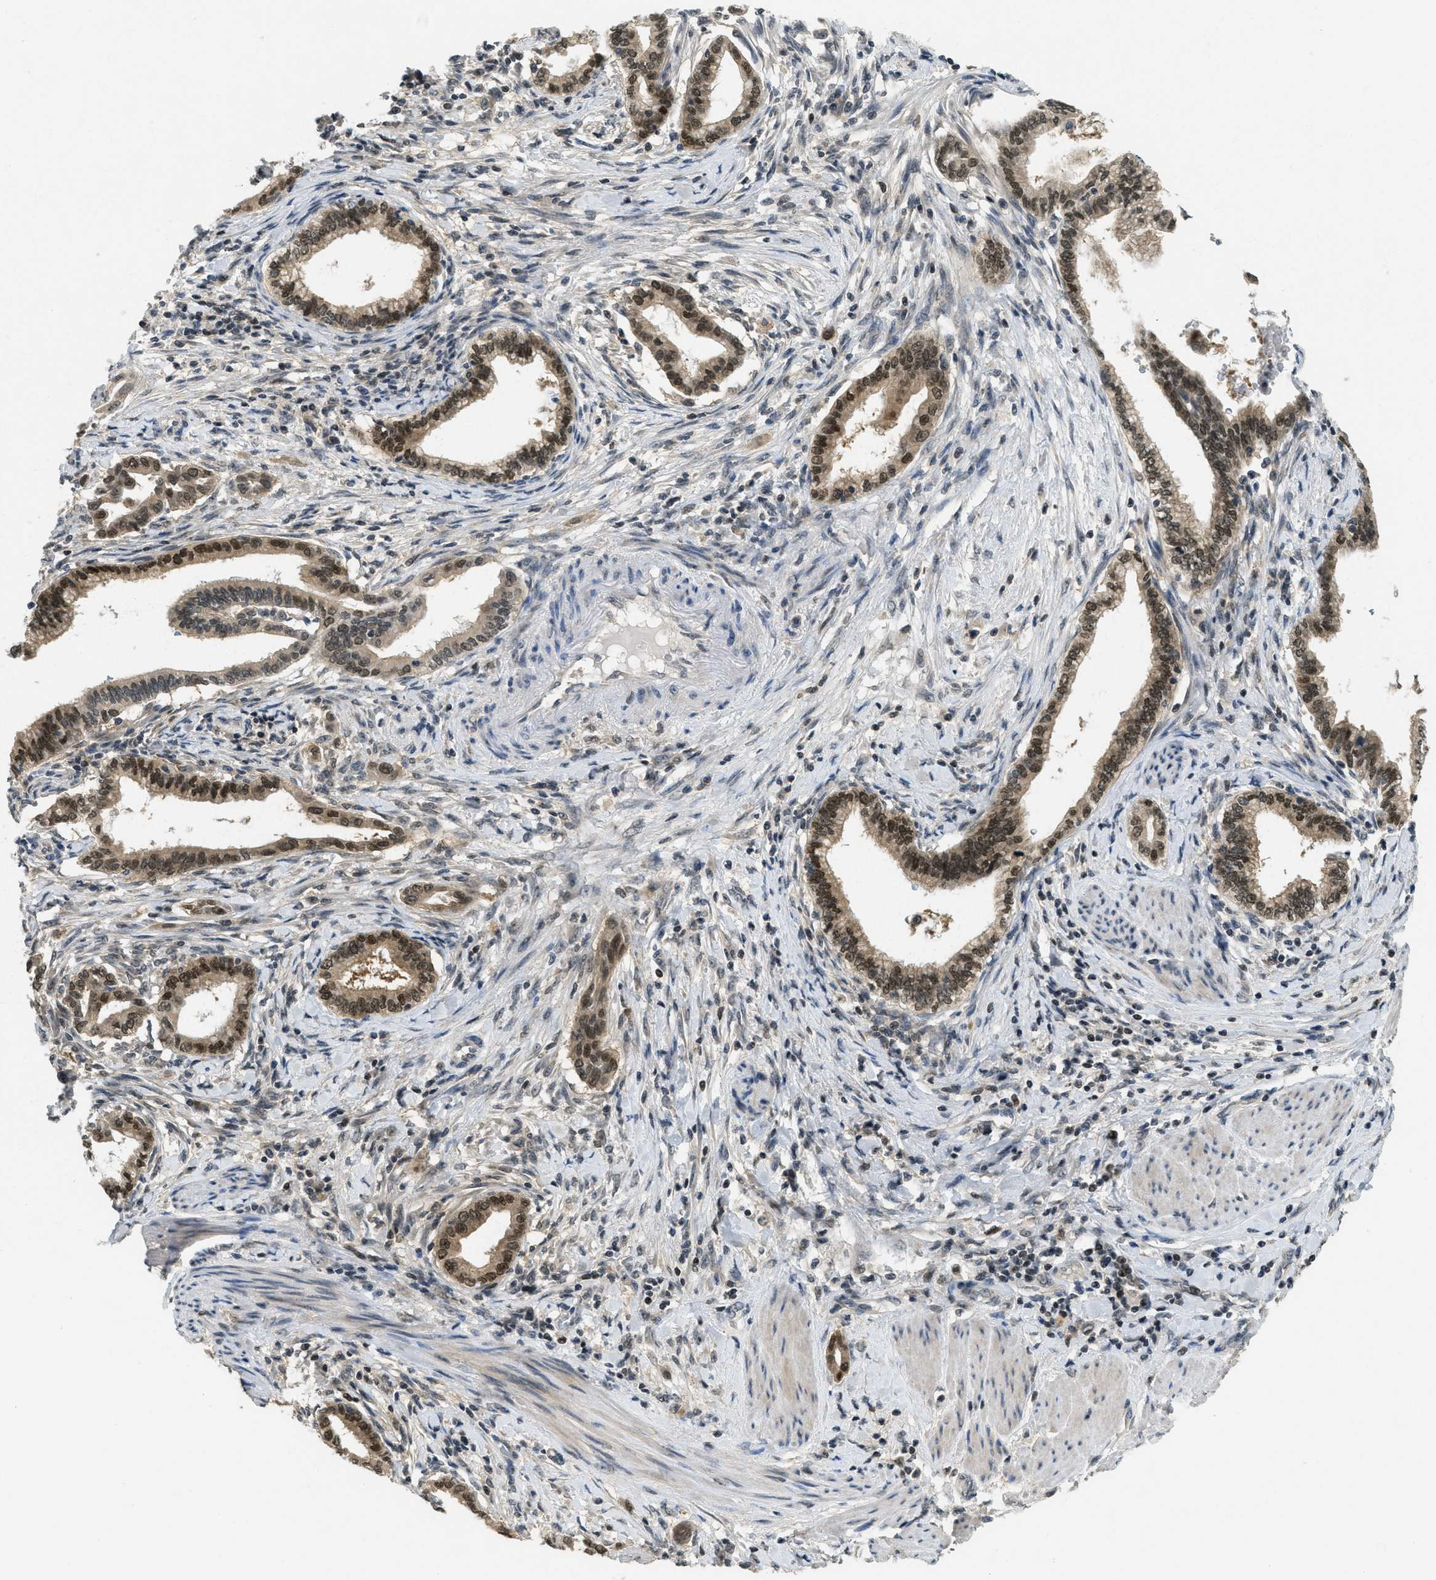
{"staining": {"intensity": "strong", "quantity": ">75%", "location": "cytoplasmic/membranous,nuclear"}, "tissue": "pancreatic cancer", "cell_type": "Tumor cells", "image_type": "cancer", "snomed": [{"axis": "morphology", "description": "Adenocarcinoma, NOS"}, {"axis": "topography", "description": "Pancreas"}], "caption": "This is a photomicrograph of IHC staining of pancreatic cancer (adenocarcinoma), which shows strong staining in the cytoplasmic/membranous and nuclear of tumor cells.", "gene": "DNAJB1", "patient": {"sex": "female", "age": 64}}